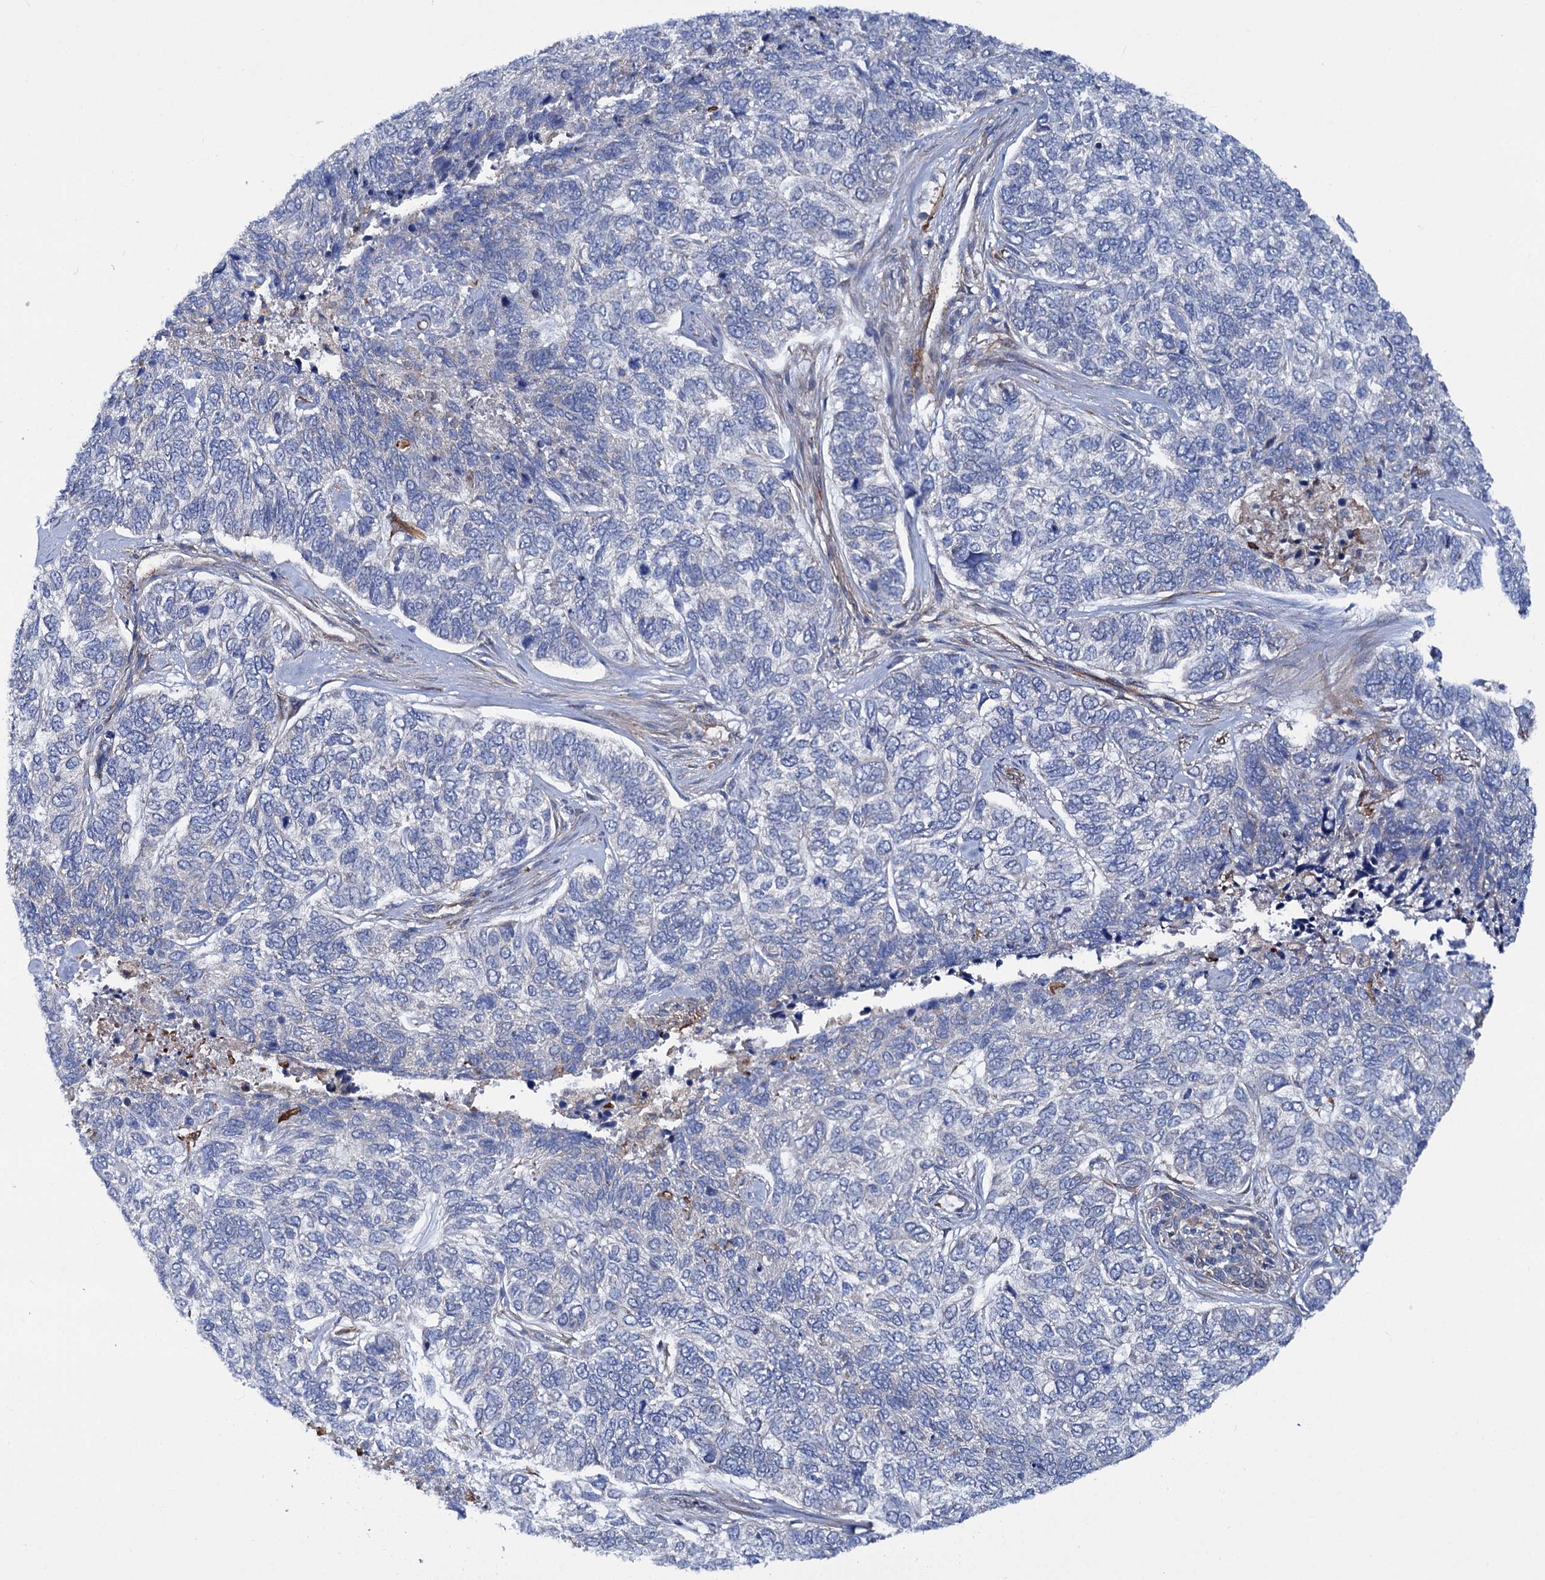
{"staining": {"intensity": "negative", "quantity": "none", "location": "none"}, "tissue": "skin cancer", "cell_type": "Tumor cells", "image_type": "cancer", "snomed": [{"axis": "morphology", "description": "Basal cell carcinoma"}, {"axis": "topography", "description": "Skin"}], "caption": "There is no significant staining in tumor cells of skin cancer (basal cell carcinoma). Brightfield microscopy of immunohistochemistry stained with DAB (brown) and hematoxylin (blue), captured at high magnification.", "gene": "TRIM55", "patient": {"sex": "female", "age": 65}}